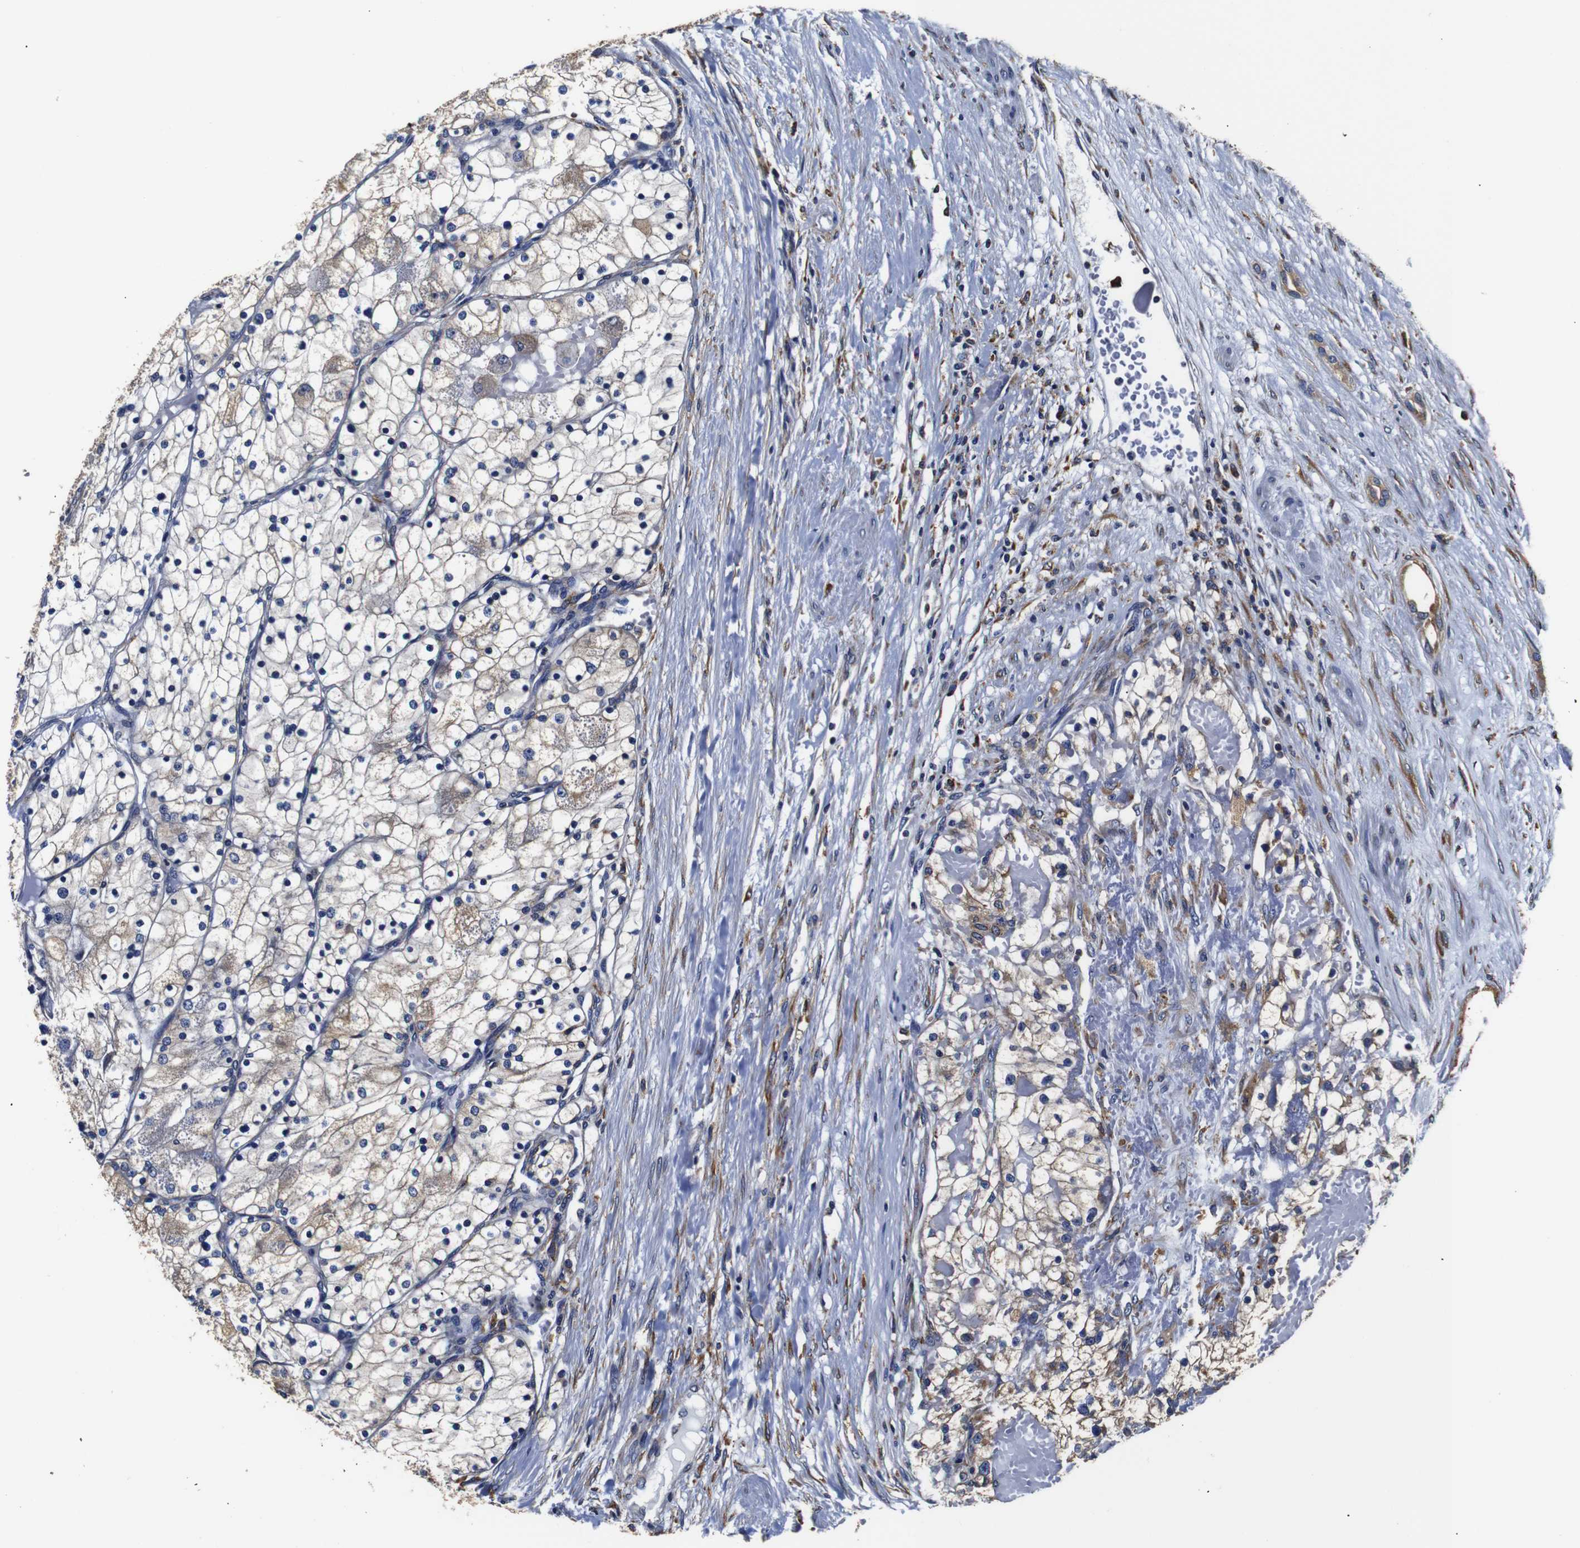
{"staining": {"intensity": "moderate", "quantity": "<25%", "location": "cytoplasmic/membranous"}, "tissue": "renal cancer", "cell_type": "Tumor cells", "image_type": "cancer", "snomed": [{"axis": "morphology", "description": "Adenocarcinoma, NOS"}, {"axis": "topography", "description": "Kidney"}], "caption": "Renal cancer was stained to show a protein in brown. There is low levels of moderate cytoplasmic/membranous staining in approximately <25% of tumor cells.", "gene": "PPIB", "patient": {"sex": "male", "age": 68}}